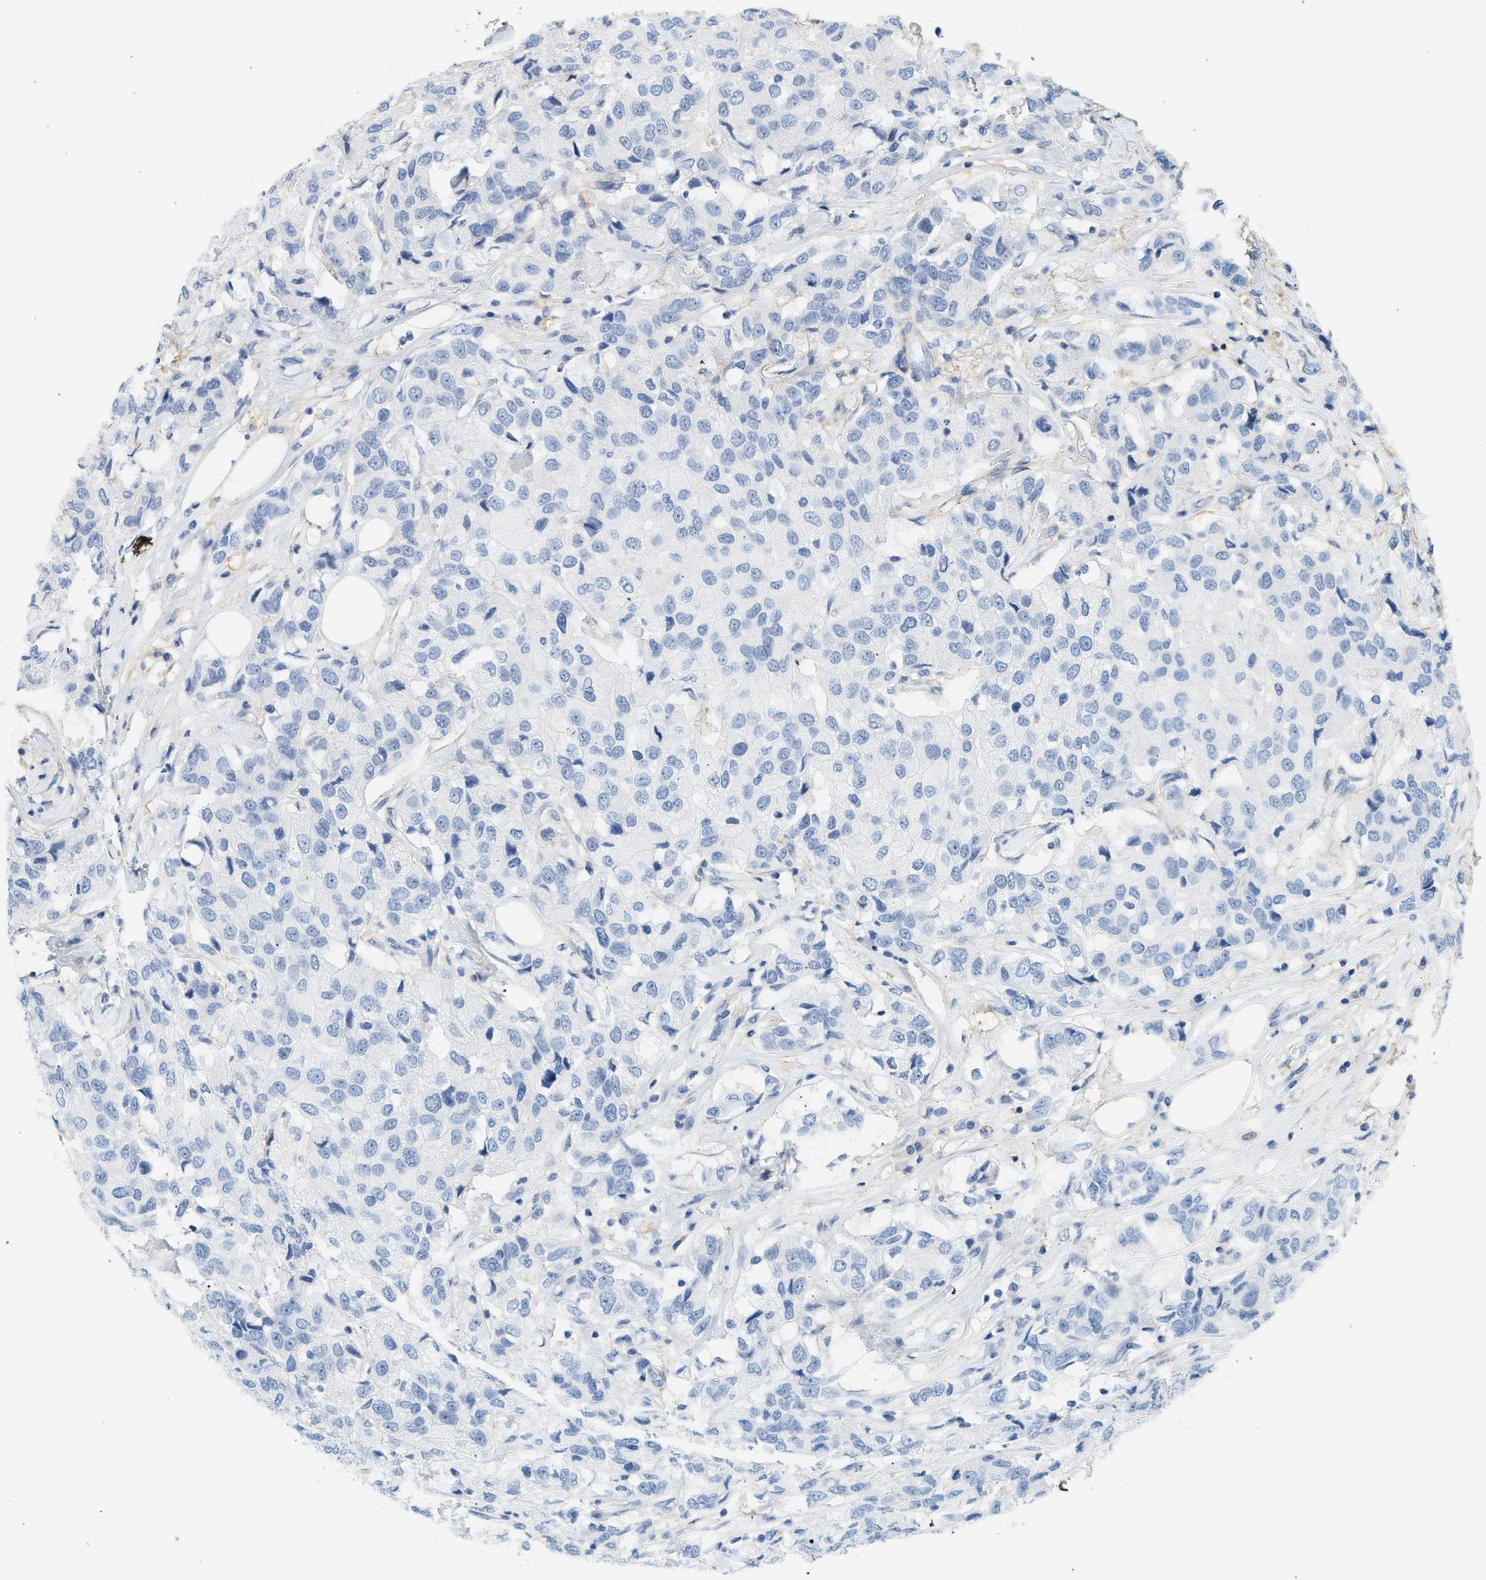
{"staining": {"intensity": "negative", "quantity": "none", "location": "none"}, "tissue": "breast cancer", "cell_type": "Tumor cells", "image_type": "cancer", "snomed": [{"axis": "morphology", "description": "Duct carcinoma"}, {"axis": "topography", "description": "Breast"}], "caption": "Immunohistochemical staining of breast cancer reveals no significant staining in tumor cells.", "gene": "BVES", "patient": {"sex": "female", "age": 80}}